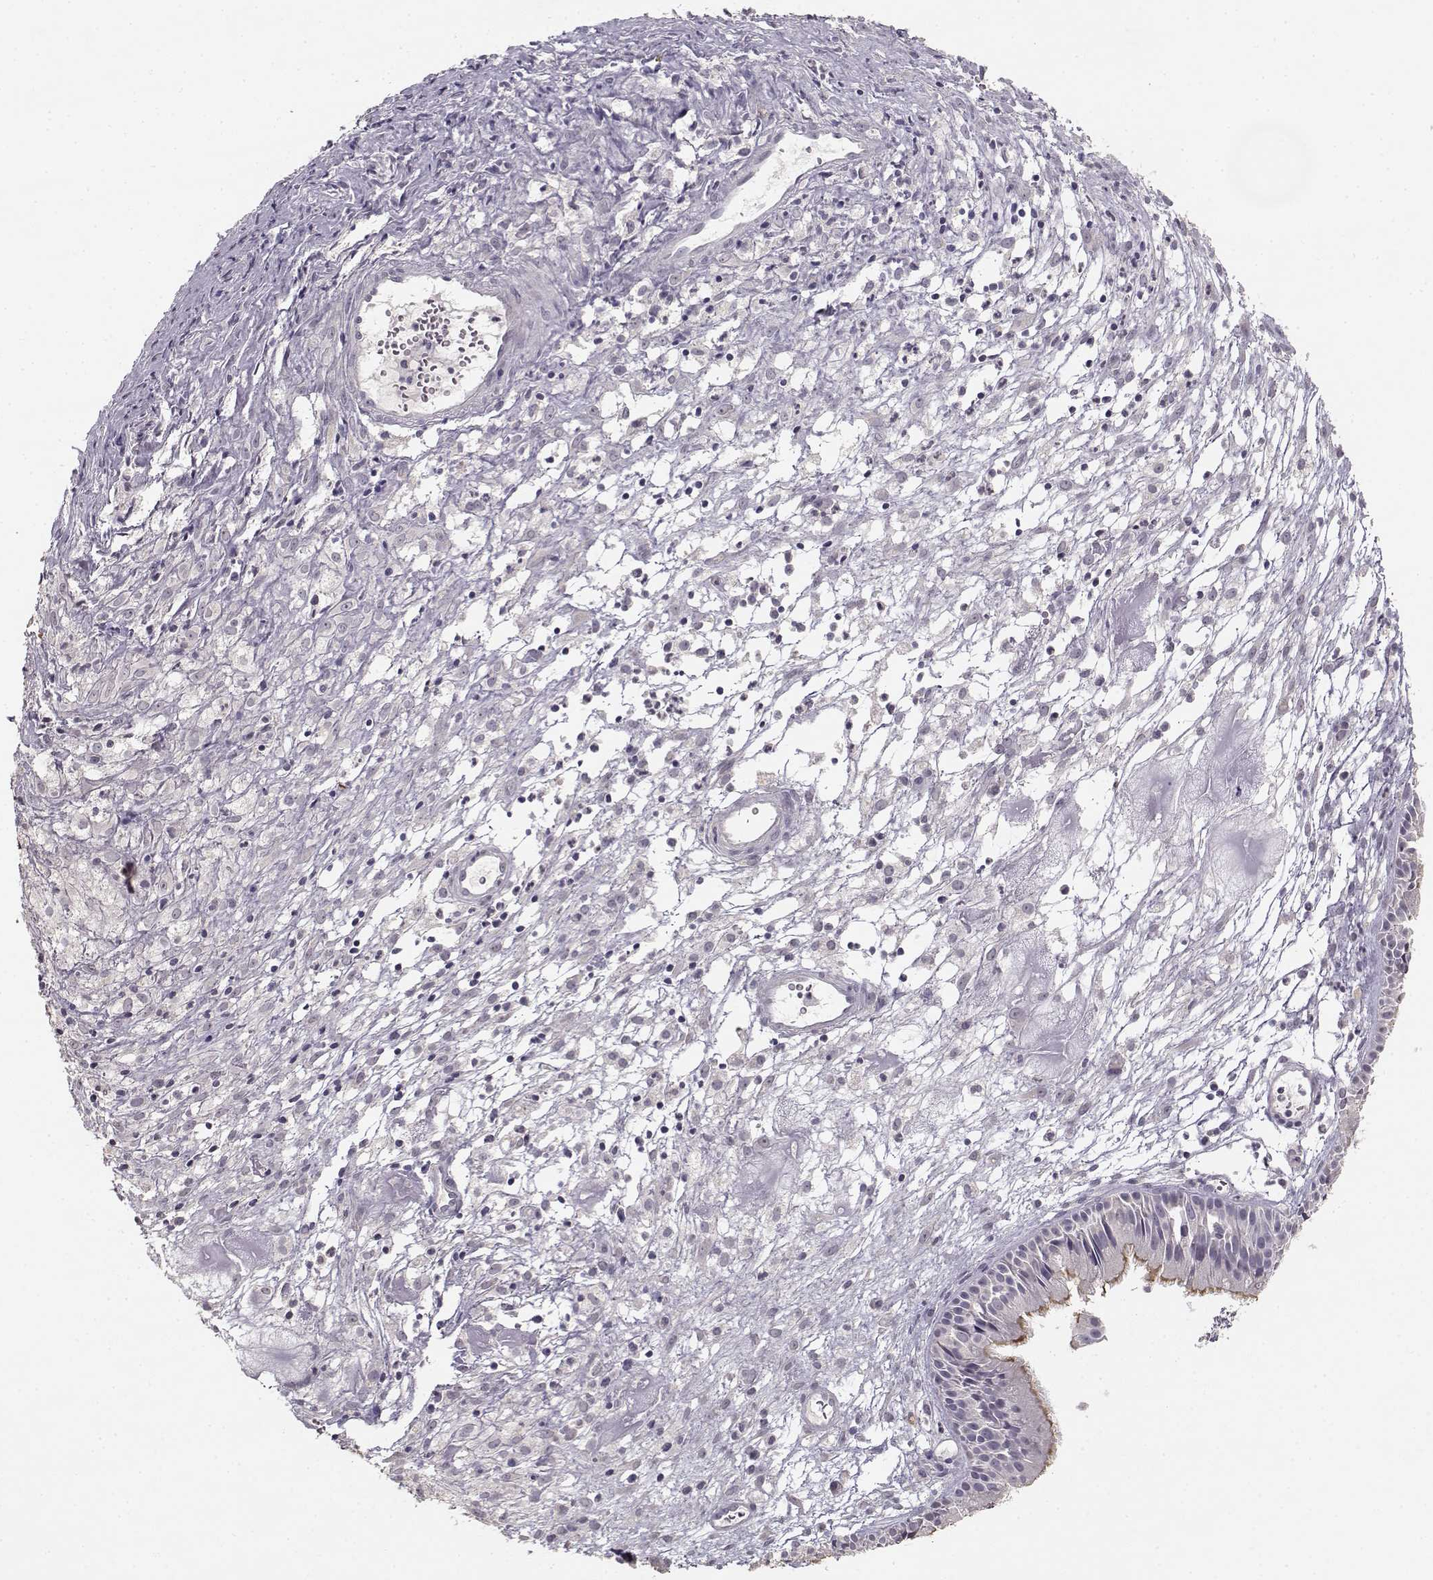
{"staining": {"intensity": "moderate", "quantity": "<25%", "location": "cytoplasmic/membranous"}, "tissue": "nasopharynx", "cell_type": "Respiratory epithelial cells", "image_type": "normal", "snomed": [{"axis": "morphology", "description": "Normal tissue, NOS"}, {"axis": "topography", "description": "Nasopharynx"}], "caption": "A brown stain highlights moderate cytoplasmic/membranous expression of a protein in respiratory epithelial cells of unremarkable nasopharynx. Immunohistochemistry (ihc) stains the protein of interest in brown and the nuclei are stained blue.", "gene": "UROC1", "patient": {"sex": "male", "age": 83}}